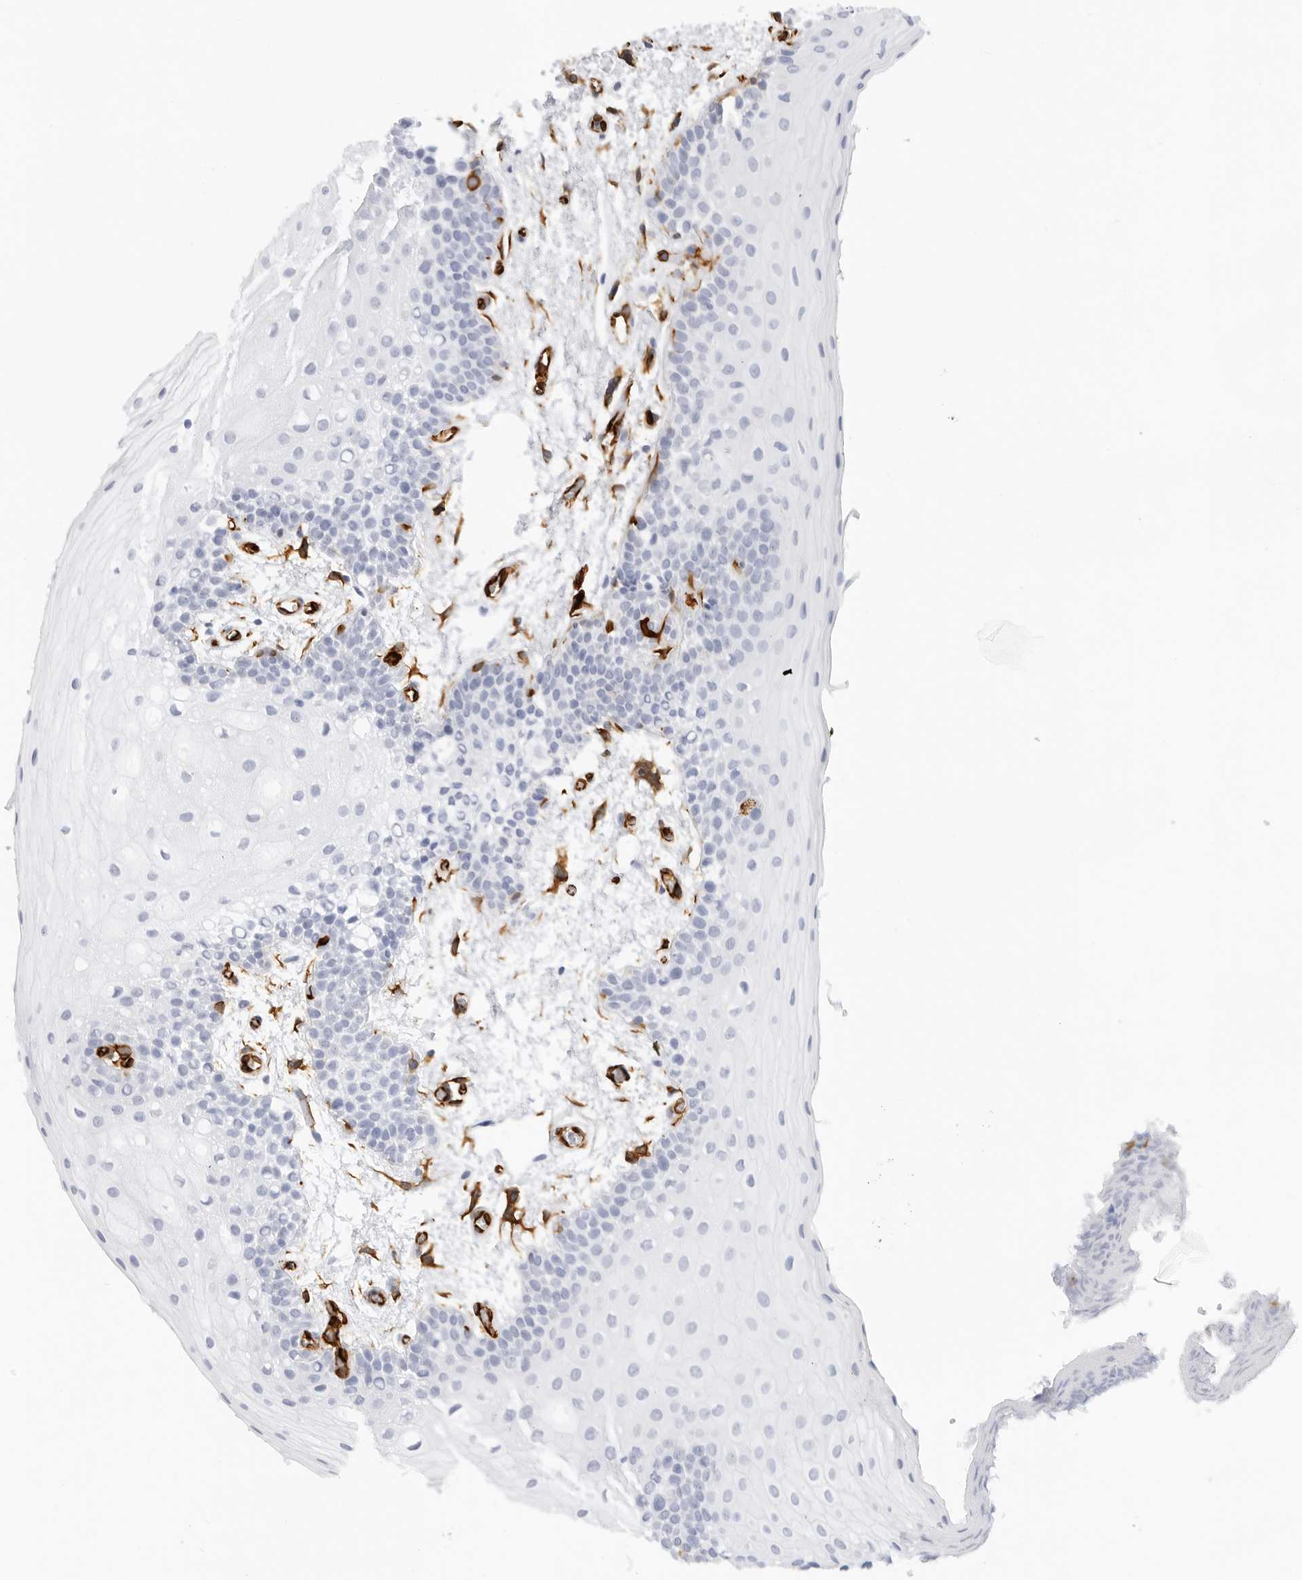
{"staining": {"intensity": "negative", "quantity": "none", "location": "none"}, "tissue": "oral mucosa", "cell_type": "Squamous epithelial cells", "image_type": "normal", "snomed": [{"axis": "morphology", "description": "Normal tissue, NOS"}, {"axis": "topography", "description": "Oral tissue"}], "caption": "A micrograph of oral mucosa stained for a protein demonstrates no brown staining in squamous epithelial cells.", "gene": "NES", "patient": {"sex": "male", "age": 62}}